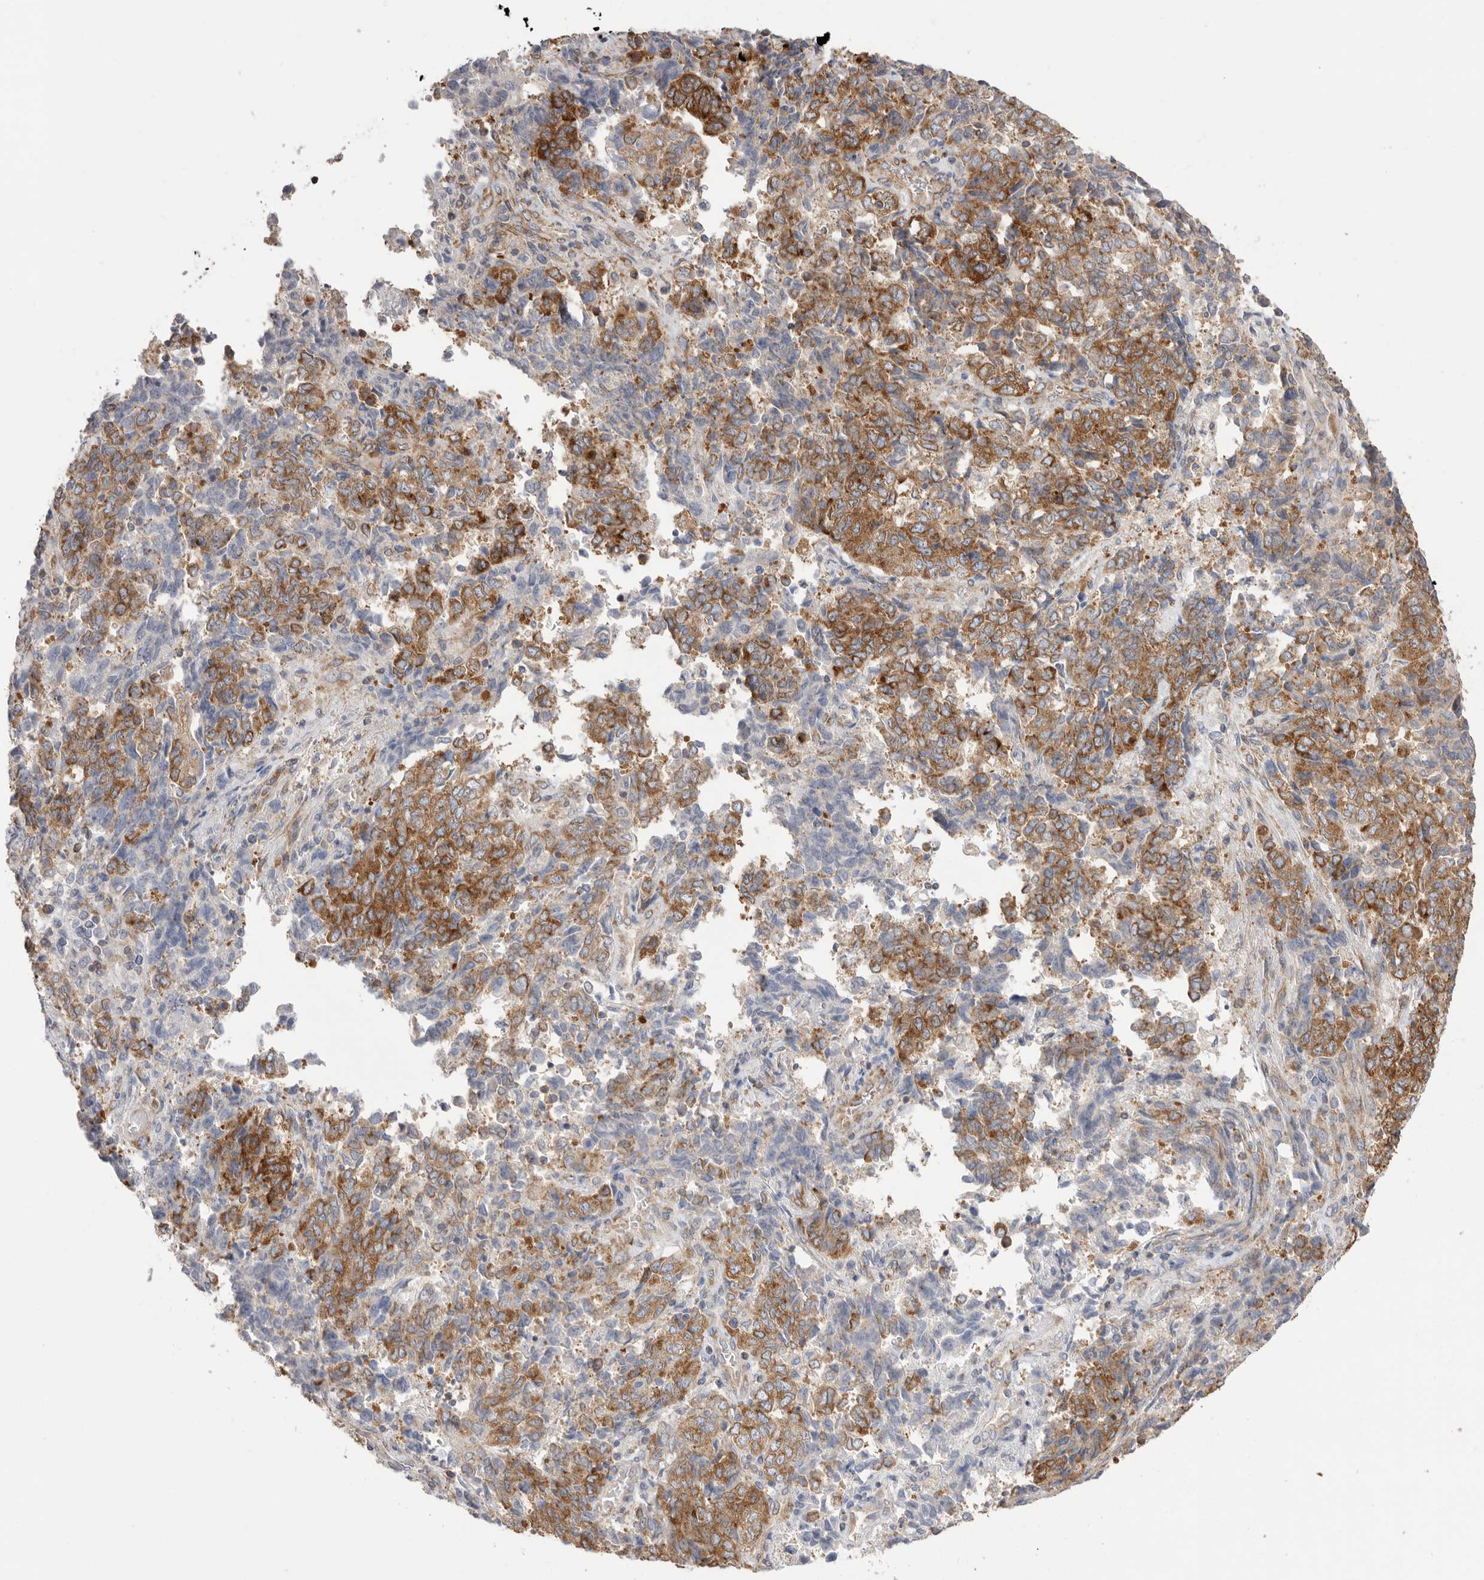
{"staining": {"intensity": "moderate", "quantity": ">75%", "location": "cytoplasmic/membranous"}, "tissue": "endometrial cancer", "cell_type": "Tumor cells", "image_type": "cancer", "snomed": [{"axis": "morphology", "description": "Adenocarcinoma, NOS"}, {"axis": "topography", "description": "Endometrium"}], "caption": "A histopathology image showing moderate cytoplasmic/membranous staining in about >75% of tumor cells in endometrial cancer, as visualized by brown immunohistochemical staining.", "gene": "SERBP1", "patient": {"sex": "female", "age": 80}}